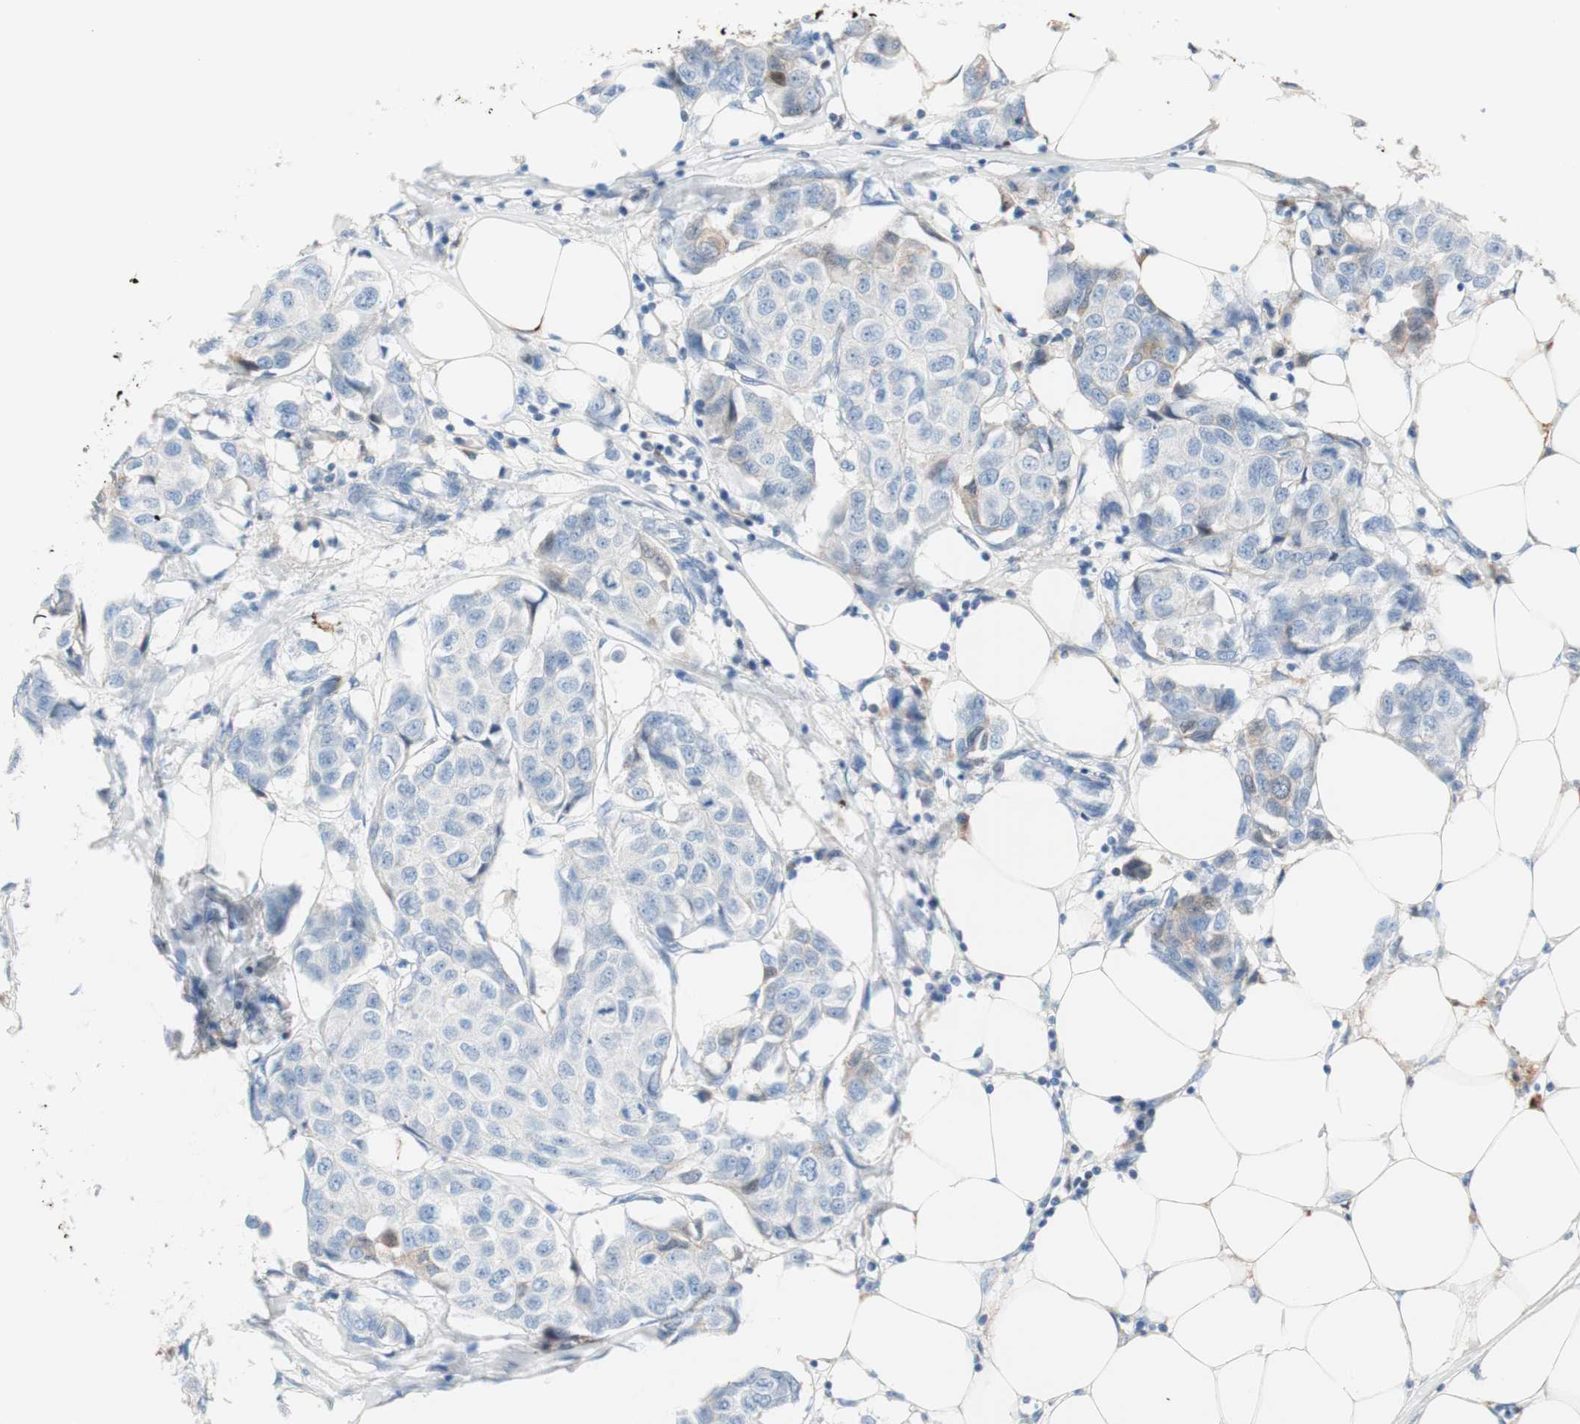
{"staining": {"intensity": "negative", "quantity": "none", "location": "none"}, "tissue": "breast cancer", "cell_type": "Tumor cells", "image_type": "cancer", "snomed": [{"axis": "morphology", "description": "Duct carcinoma"}, {"axis": "topography", "description": "Breast"}], "caption": "High power microscopy photomicrograph of an immunohistochemistry histopathology image of intraductal carcinoma (breast), revealing no significant expression in tumor cells.", "gene": "RBP4", "patient": {"sex": "female", "age": 80}}